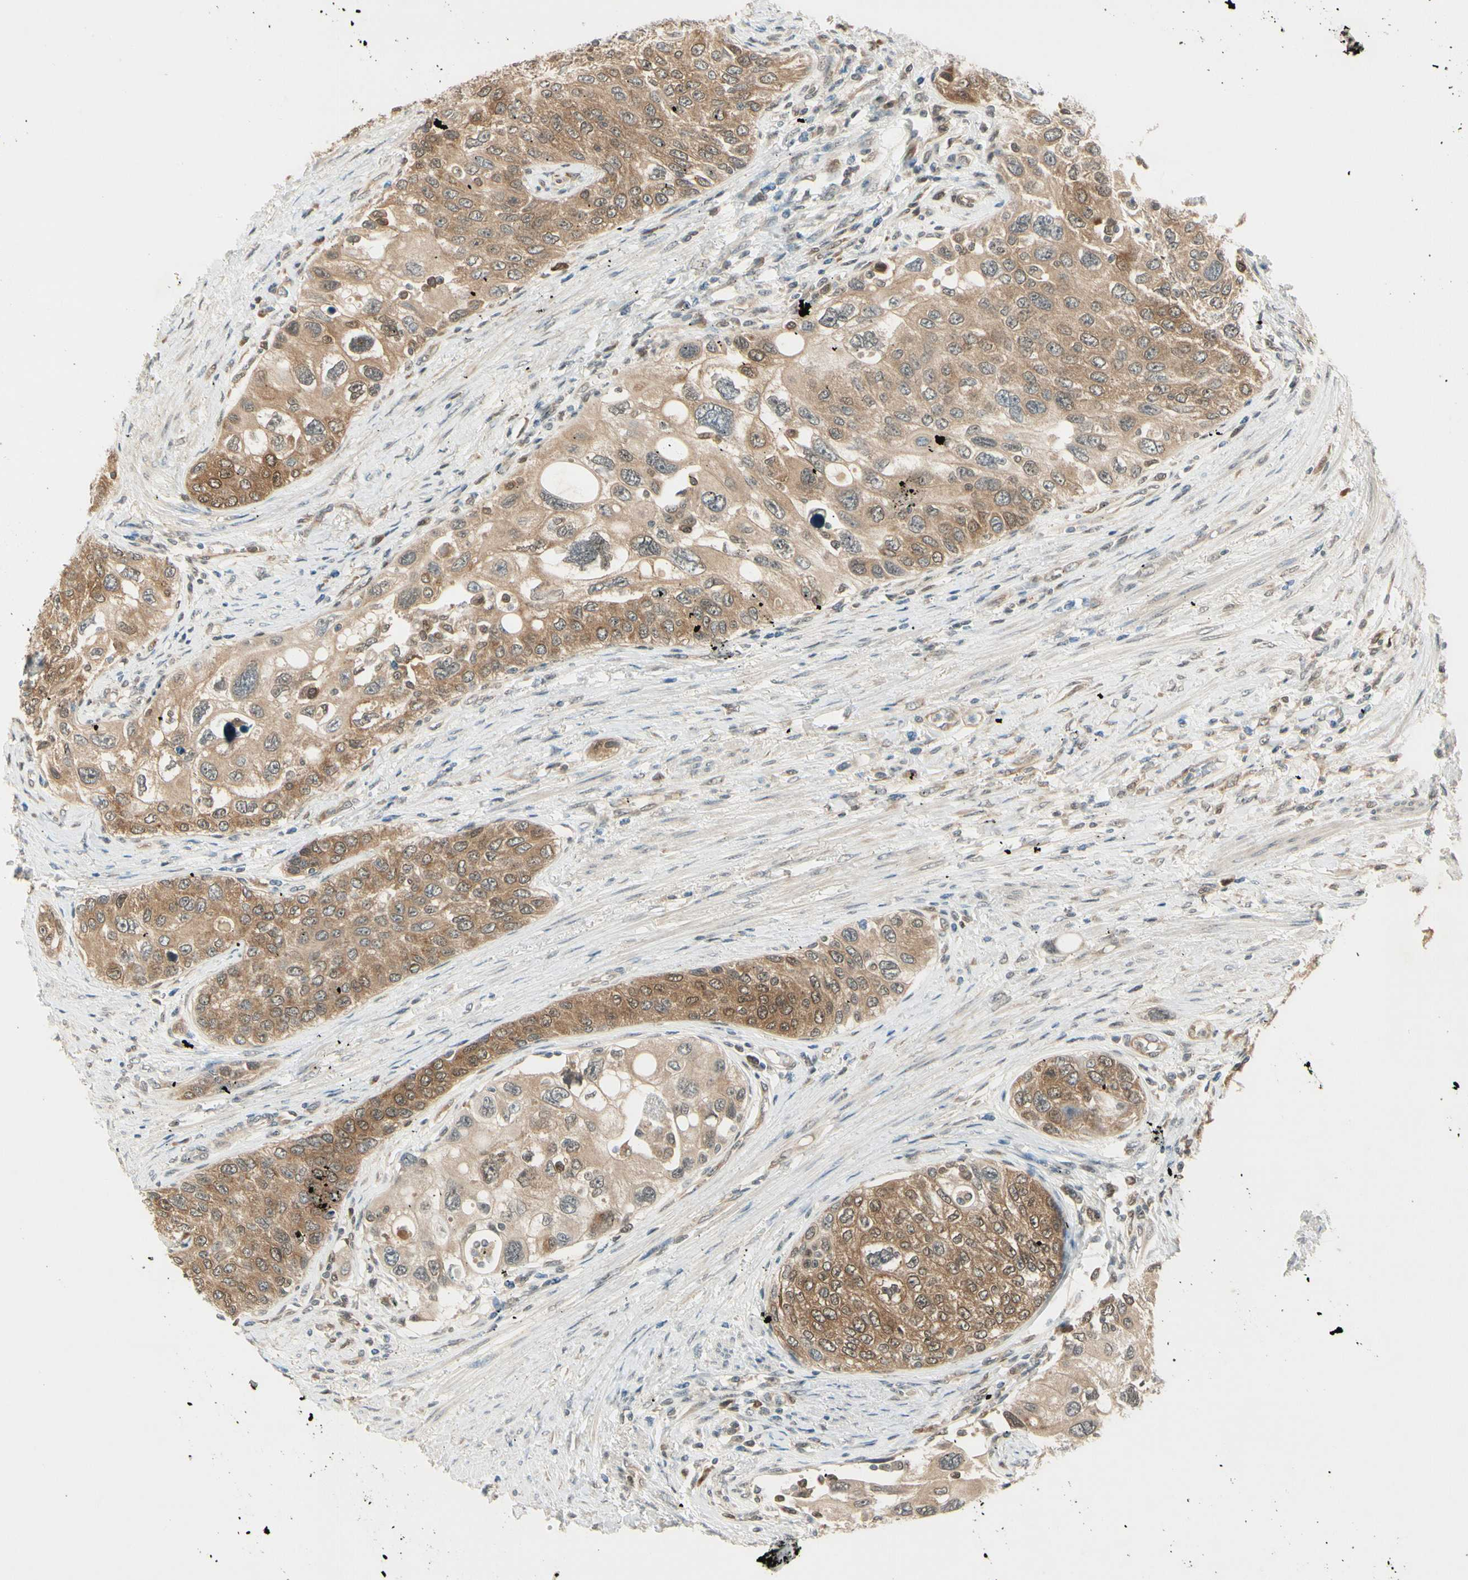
{"staining": {"intensity": "weak", "quantity": ">75%", "location": "cytoplasmic/membranous"}, "tissue": "urothelial cancer", "cell_type": "Tumor cells", "image_type": "cancer", "snomed": [{"axis": "morphology", "description": "Urothelial carcinoma, High grade"}, {"axis": "topography", "description": "Urinary bladder"}], "caption": "Urothelial cancer was stained to show a protein in brown. There is low levels of weak cytoplasmic/membranous staining in about >75% of tumor cells.", "gene": "IPO5", "patient": {"sex": "female", "age": 56}}